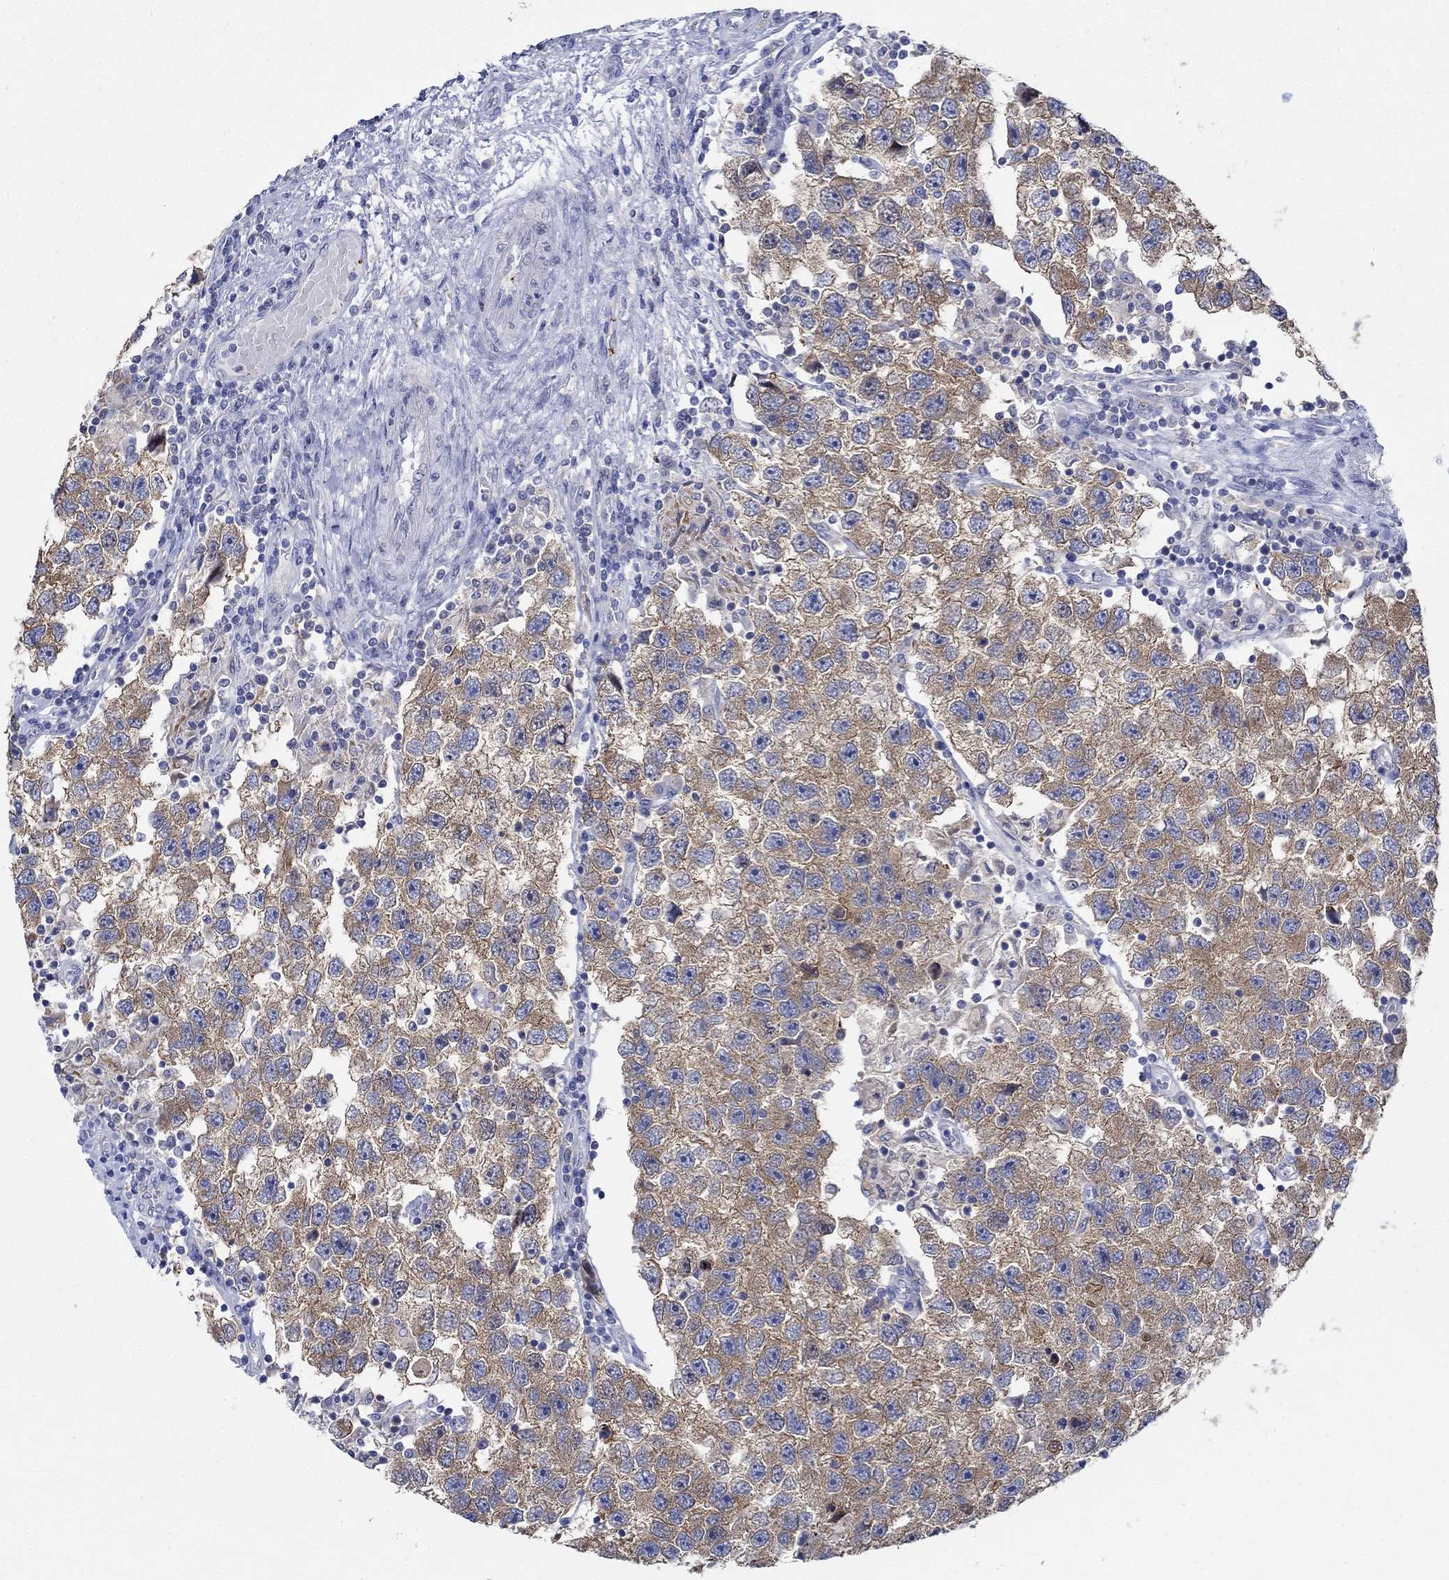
{"staining": {"intensity": "moderate", "quantity": ">75%", "location": "cytoplasmic/membranous"}, "tissue": "testis cancer", "cell_type": "Tumor cells", "image_type": "cancer", "snomed": [{"axis": "morphology", "description": "Seminoma, NOS"}, {"axis": "topography", "description": "Testis"}], "caption": "Immunohistochemistry of human seminoma (testis) reveals medium levels of moderate cytoplasmic/membranous positivity in about >75% of tumor cells.", "gene": "SLC27A3", "patient": {"sex": "male", "age": 26}}